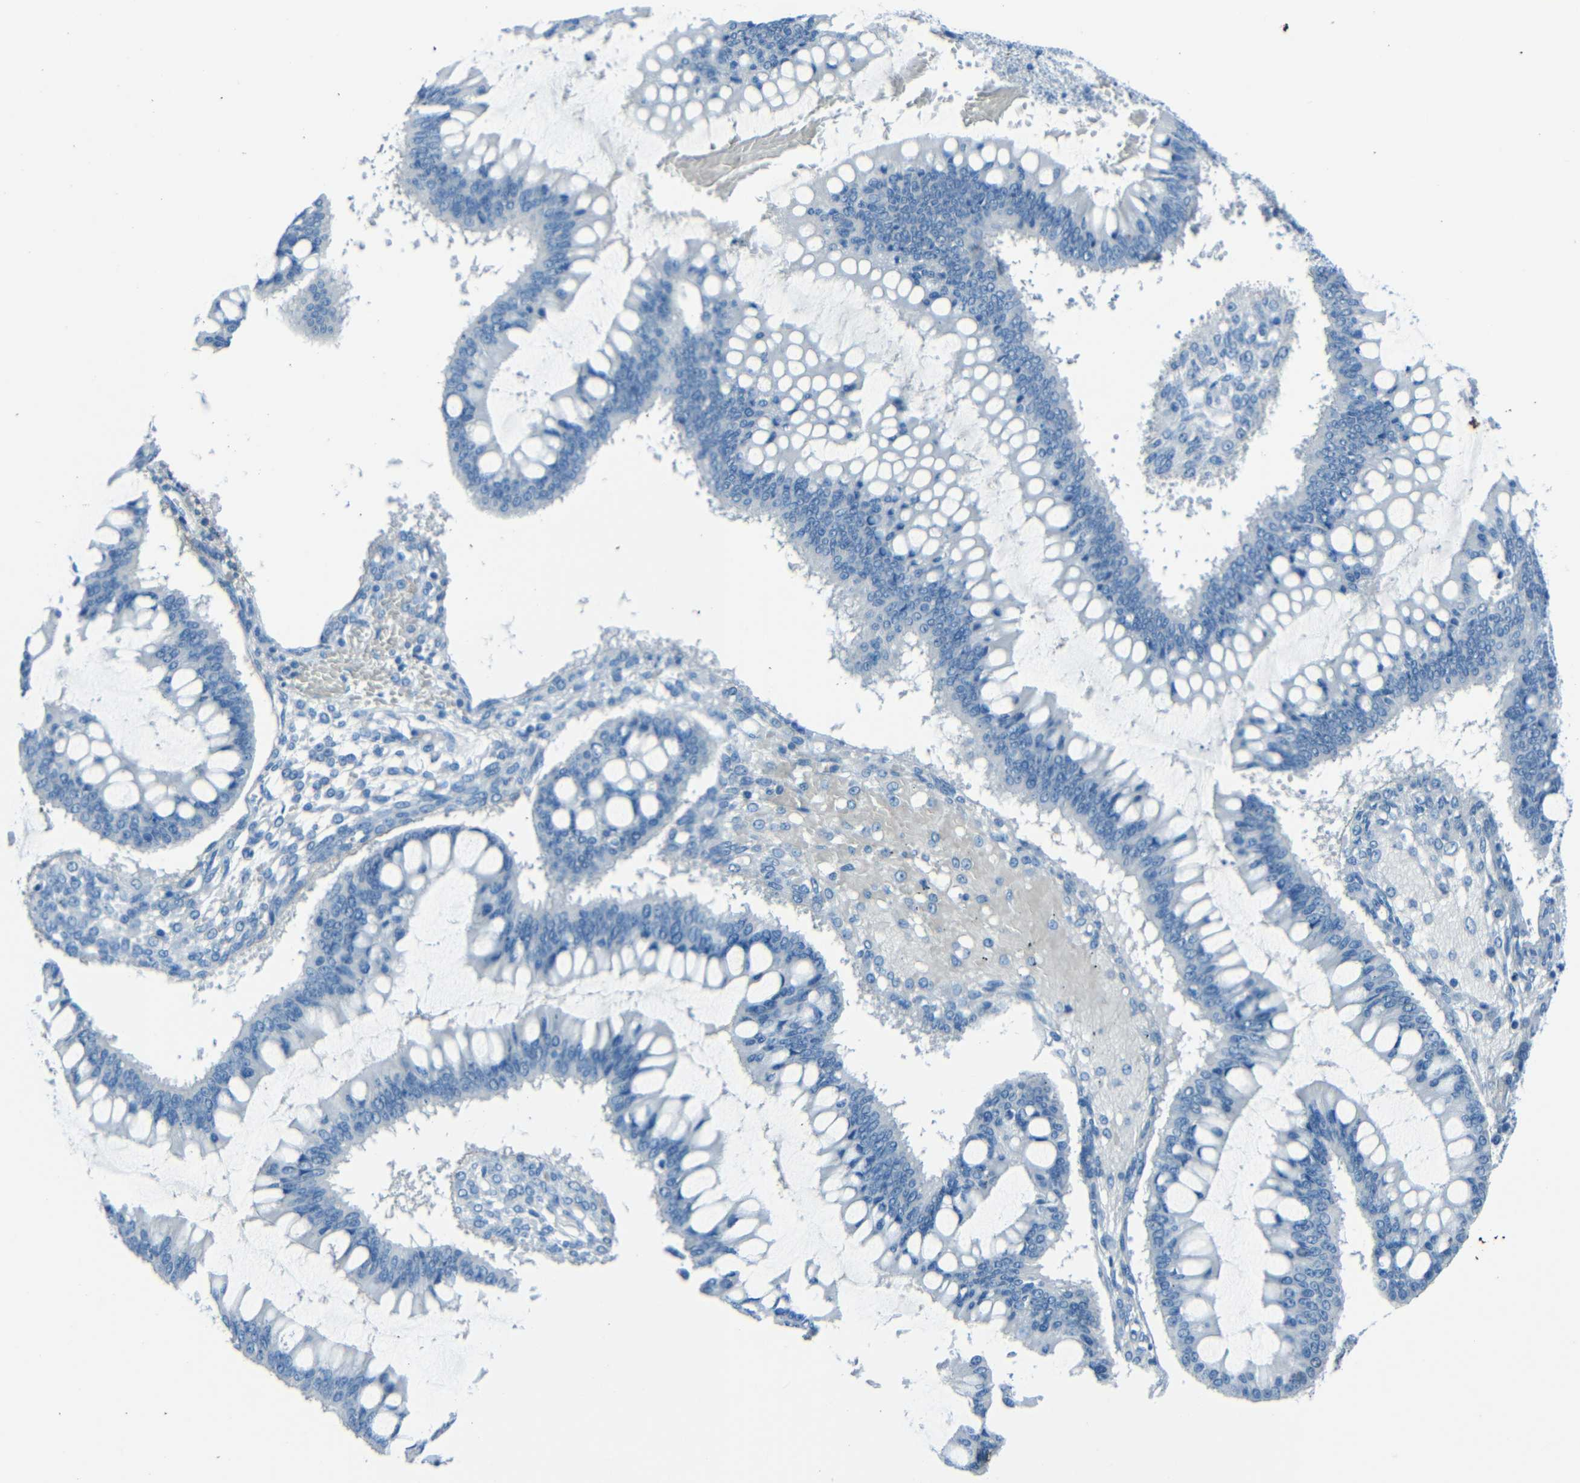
{"staining": {"intensity": "negative", "quantity": "none", "location": "none"}, "tissue": "ovarian cancer", "cell_type": "Tumor cells", "image_type": "cancer", "snomed": [{"axis": "morphology", "description": "Cystadenocarcinoma, mucinous, NOS"}, {"axis": "topography", "description": "Ovary"}], "caption": "DAB immunohistochemical staining of human ovarian cancer shows no significant staining in tumor cells.", "gene": "FBN2", "patient": {"sex": "female", "age": 73}}